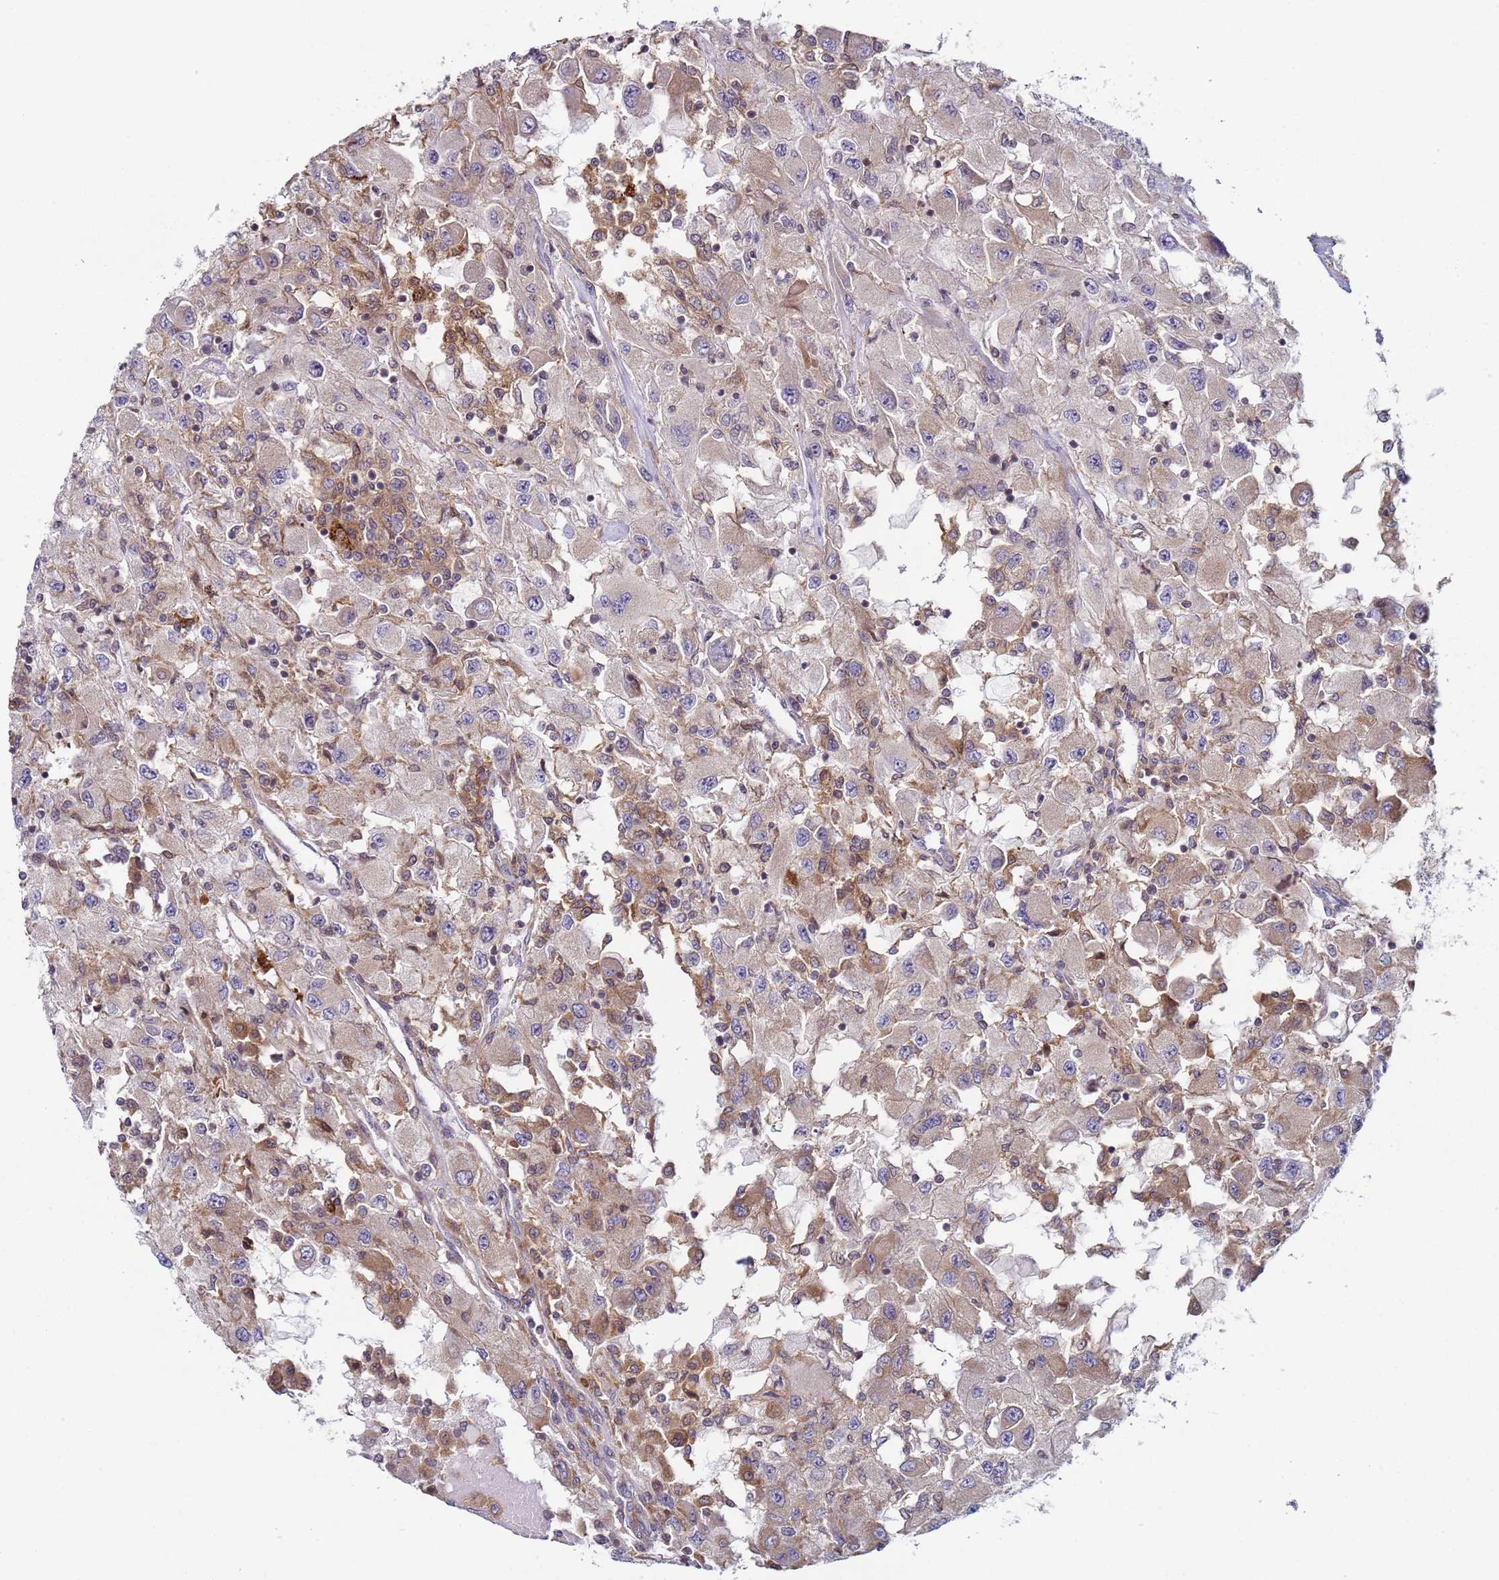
{"staining": {"intensity": "moderate", "quantity": "<25%", "location": "cytoplasmic/membranous"}, "tissue": "renal cancer", "cell_type": "Tumor cells", "image_type": "cancer", "snomed": [{"axis": "morphology", "description": "Adenocarcinoma, NOS"}, {"axis": "topography", "description": "Kidney"}], "caption": "Protein staining by immunohistochemistry (IHC) displays moderate cytoplasmic/membranous expression in approximately <25% of tumor cells in adenocarcinoma (renal).", "gene": "SNAPC4", "patient": {"sex": "female", "age": 67}}